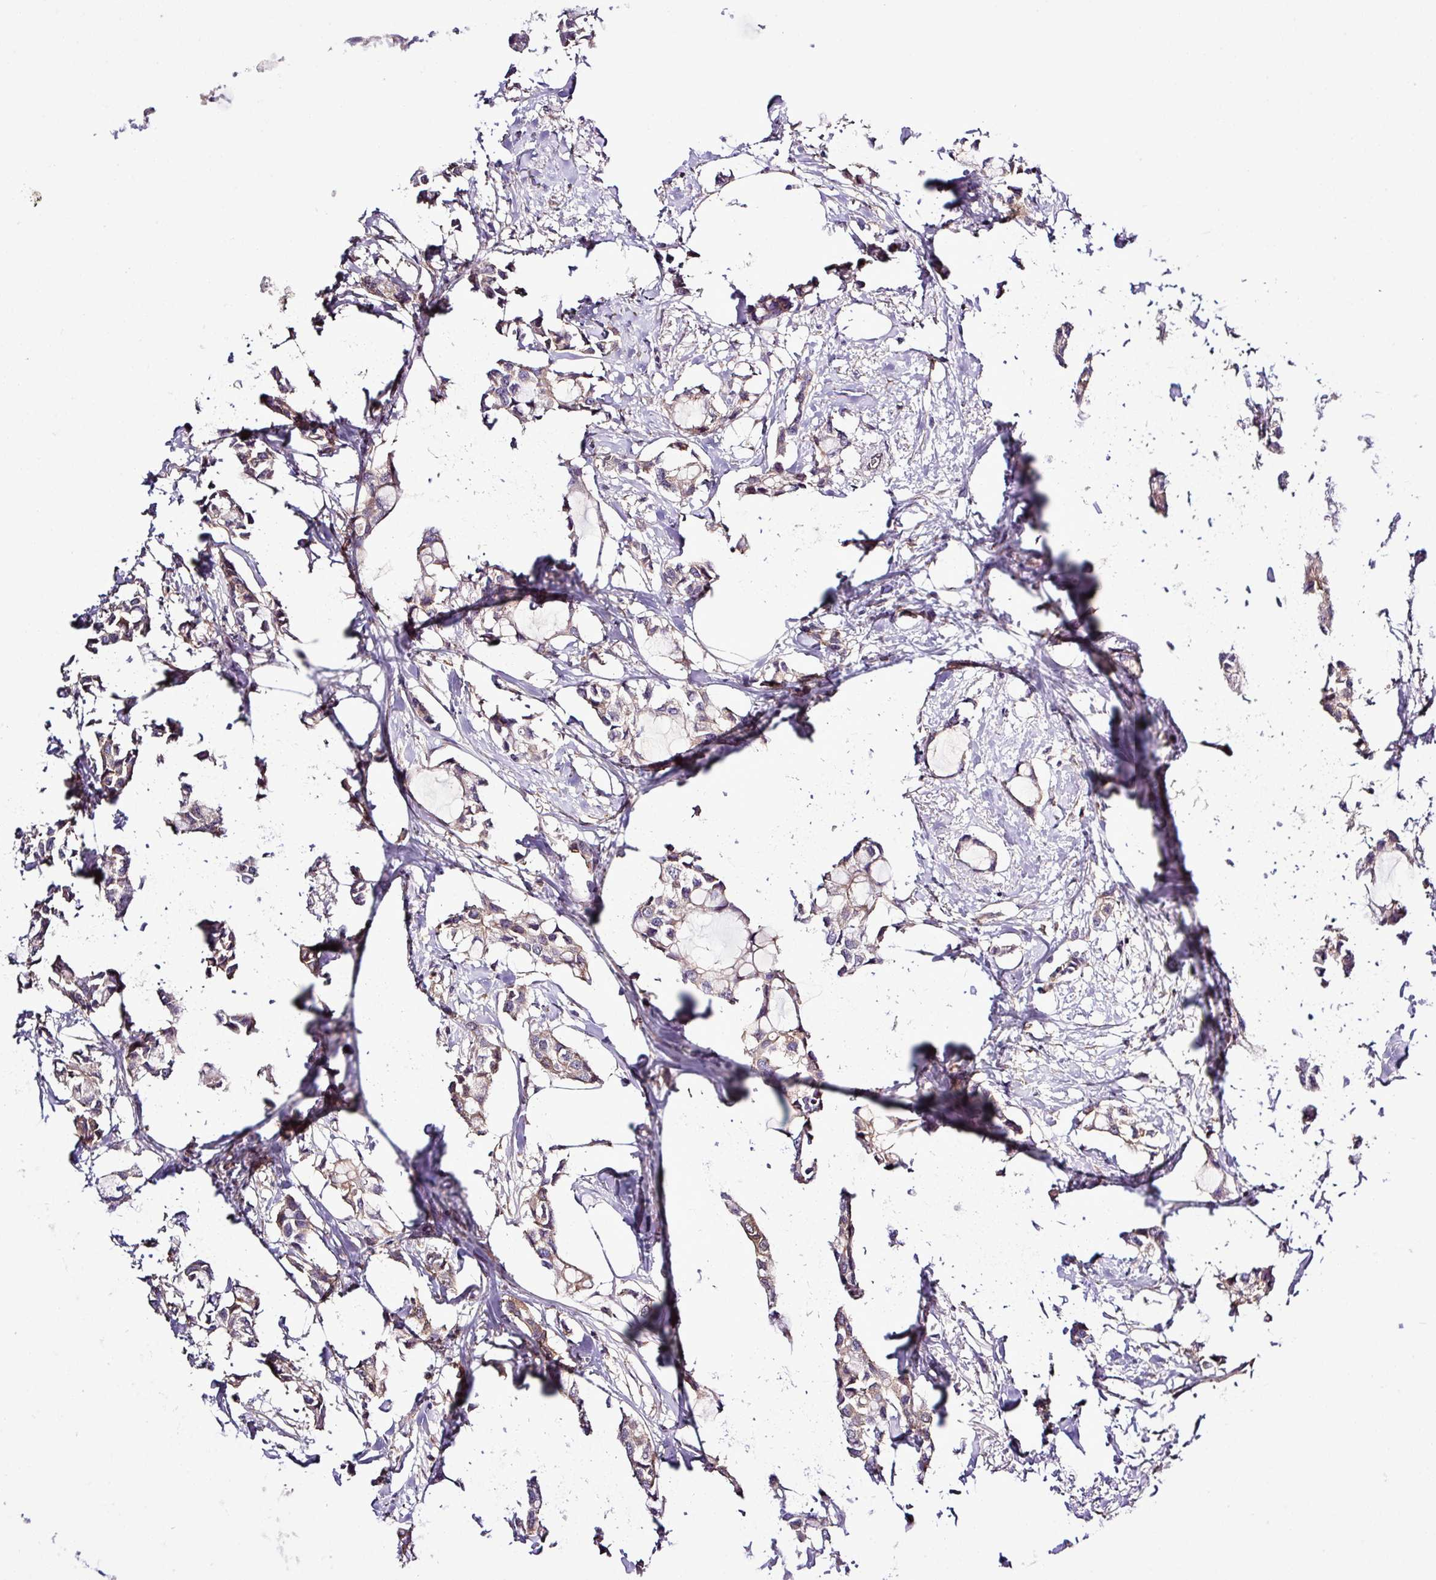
{"staining": {"intensity": "weak", "quantity": ">75%", "location": "cytoplasmic/membranous"}, "tissue": "breast cancer", "cell_type": "Tumor cells", "image_type": "cancer", "snomed": [{"axis": "morphology", "description": "Duct carcinoma"}, {"axis": "topography", "description": "Breast"}], "caption": "Invasive ductal carcinoma (breast) tissue displays weak cytoplasmic/membranous staining in approximately >75% of tumor cells", "gene": "CARHSP1", "patient": {"sex": "female", "age": 73}}